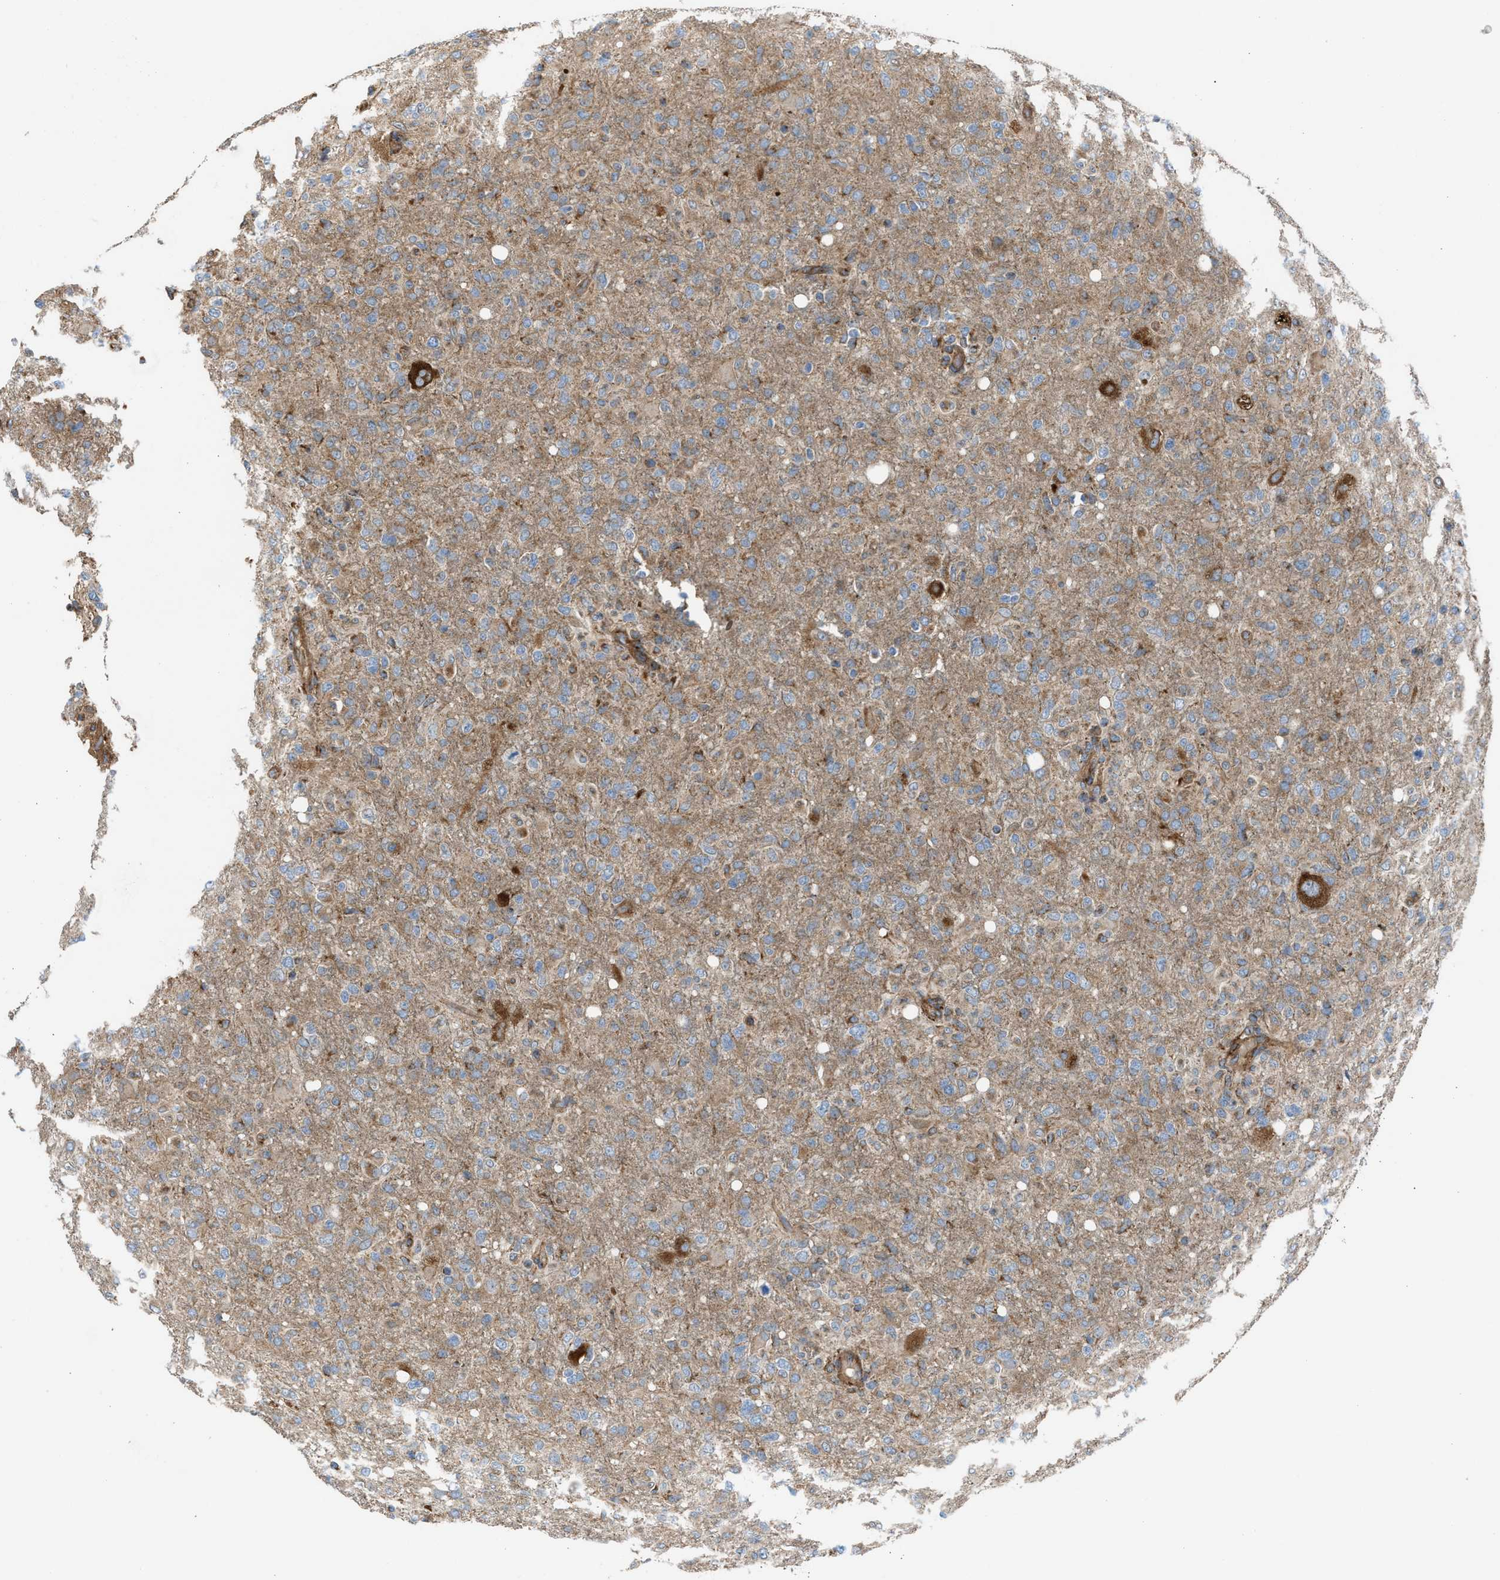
{"staining": {"intensity": "weak", "quantity": ">75%", "location": "cytoplasmic/membranous"}, "tissue": "glioma", "cell_type": "Tumor cells", "image_type": "cancer", "snomed": [{"axis": "morphology", "description": "Glioma, malignant, High grade"}, {"axis": "topography", "description": "Brain"}], "caption": "Immunohistochemical staining of malignant glioma (high-grade) demonstrates low levels of weak cytoplasmic/membranous protein positivity in about >75% of tumor cells. (Stains: DAB in brown, nuclei in blue, Microscopy: brightfield microscopy at high magnification).", "gene": "SLC10A3", "patient": {"sex": "female", "age": 57}}